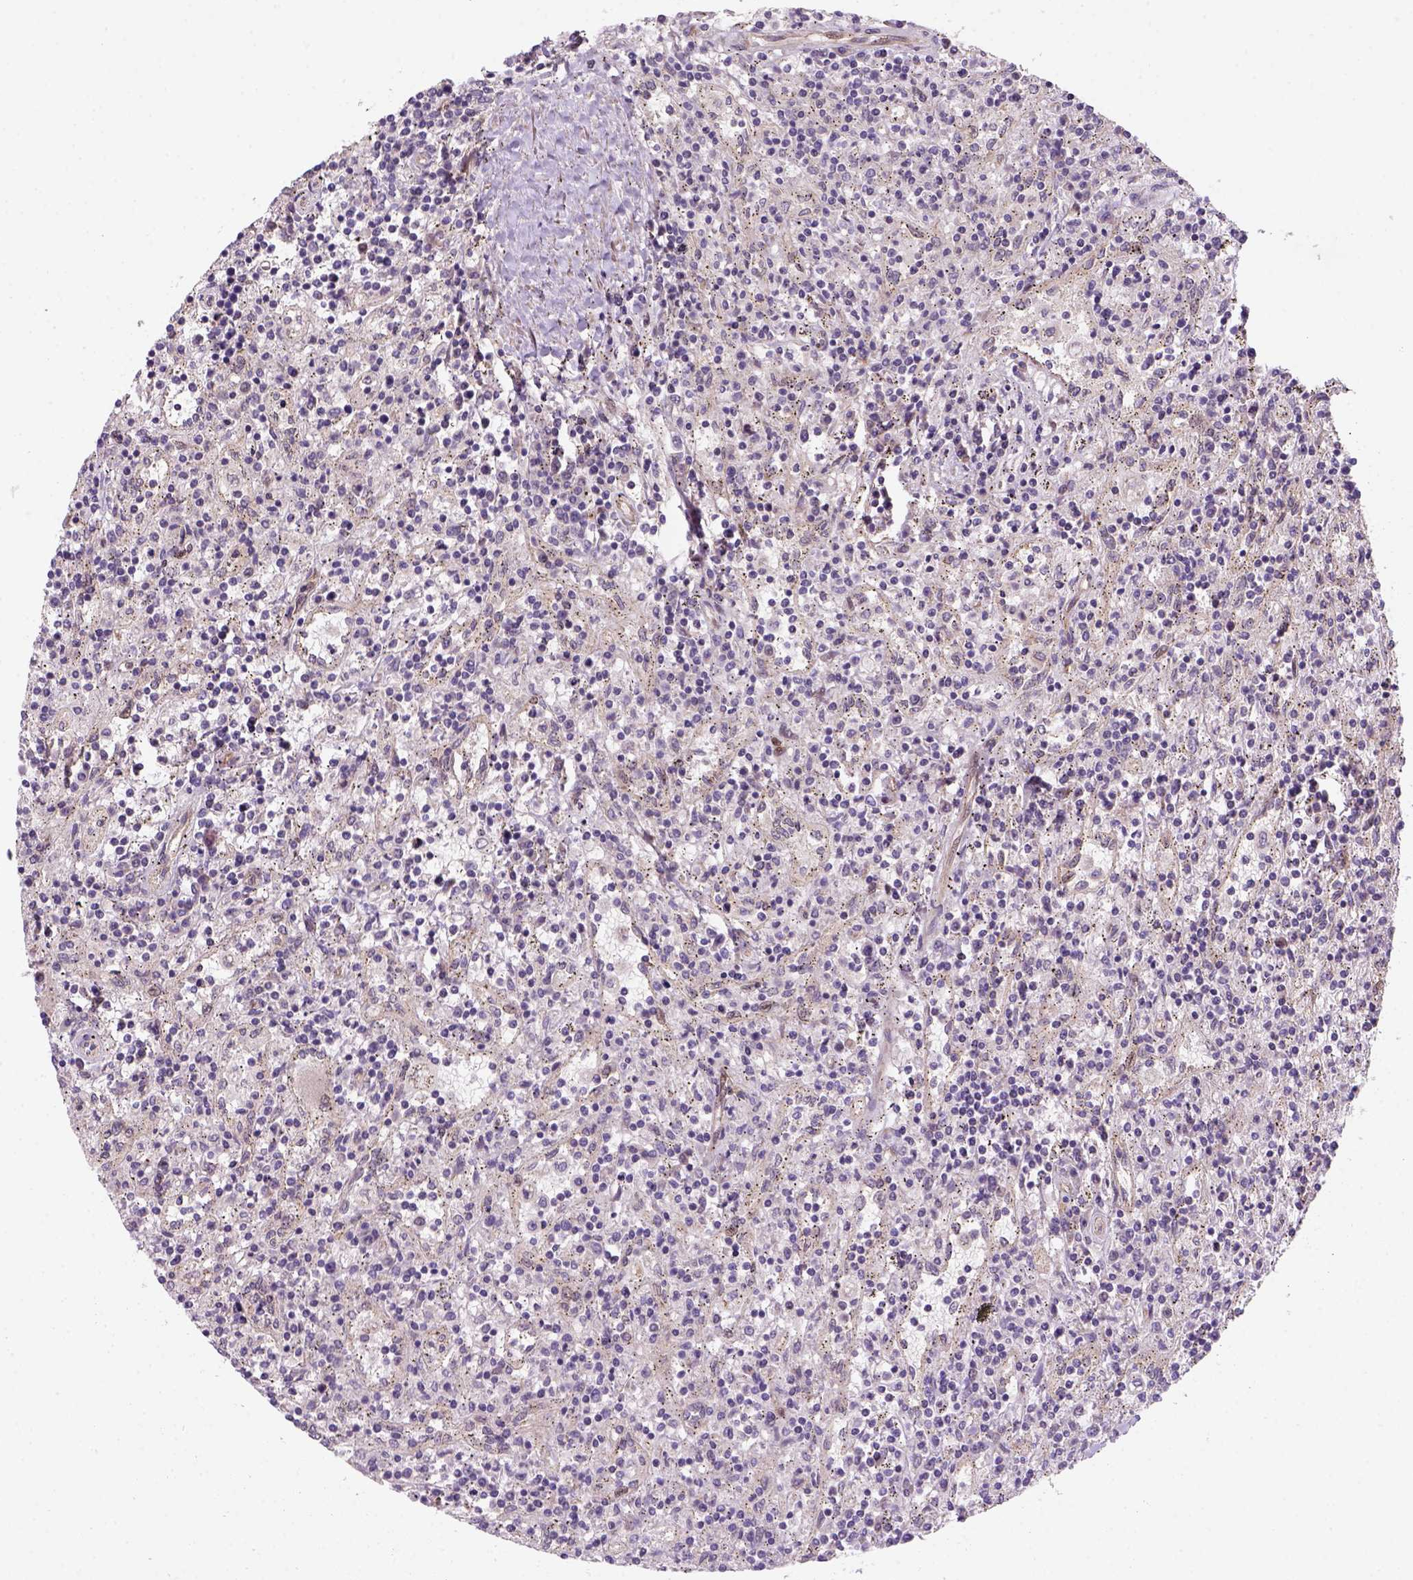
{"staining": {"intensity": "negative", "quantity": "none", "location": "none"}, "tissue": "lymphoma", "cell_type": "Tumor cells", "image_type": "cancer", "snomed": [{"axis": "morphology", "description": "Malignant lymphoma, non-Hodgkin's type, Low grade"}, {"axis": "topography", "description": "Spleen"}], "caption": "Human malignant lymphoma, non-Hodgkin's type (low-grade) stained for a protein using immunohistochemistry (IHC) demonstrates no expression in tumor cells.", "gene": "VSTM5", "patient": {"sex": "male", "age": 62}}